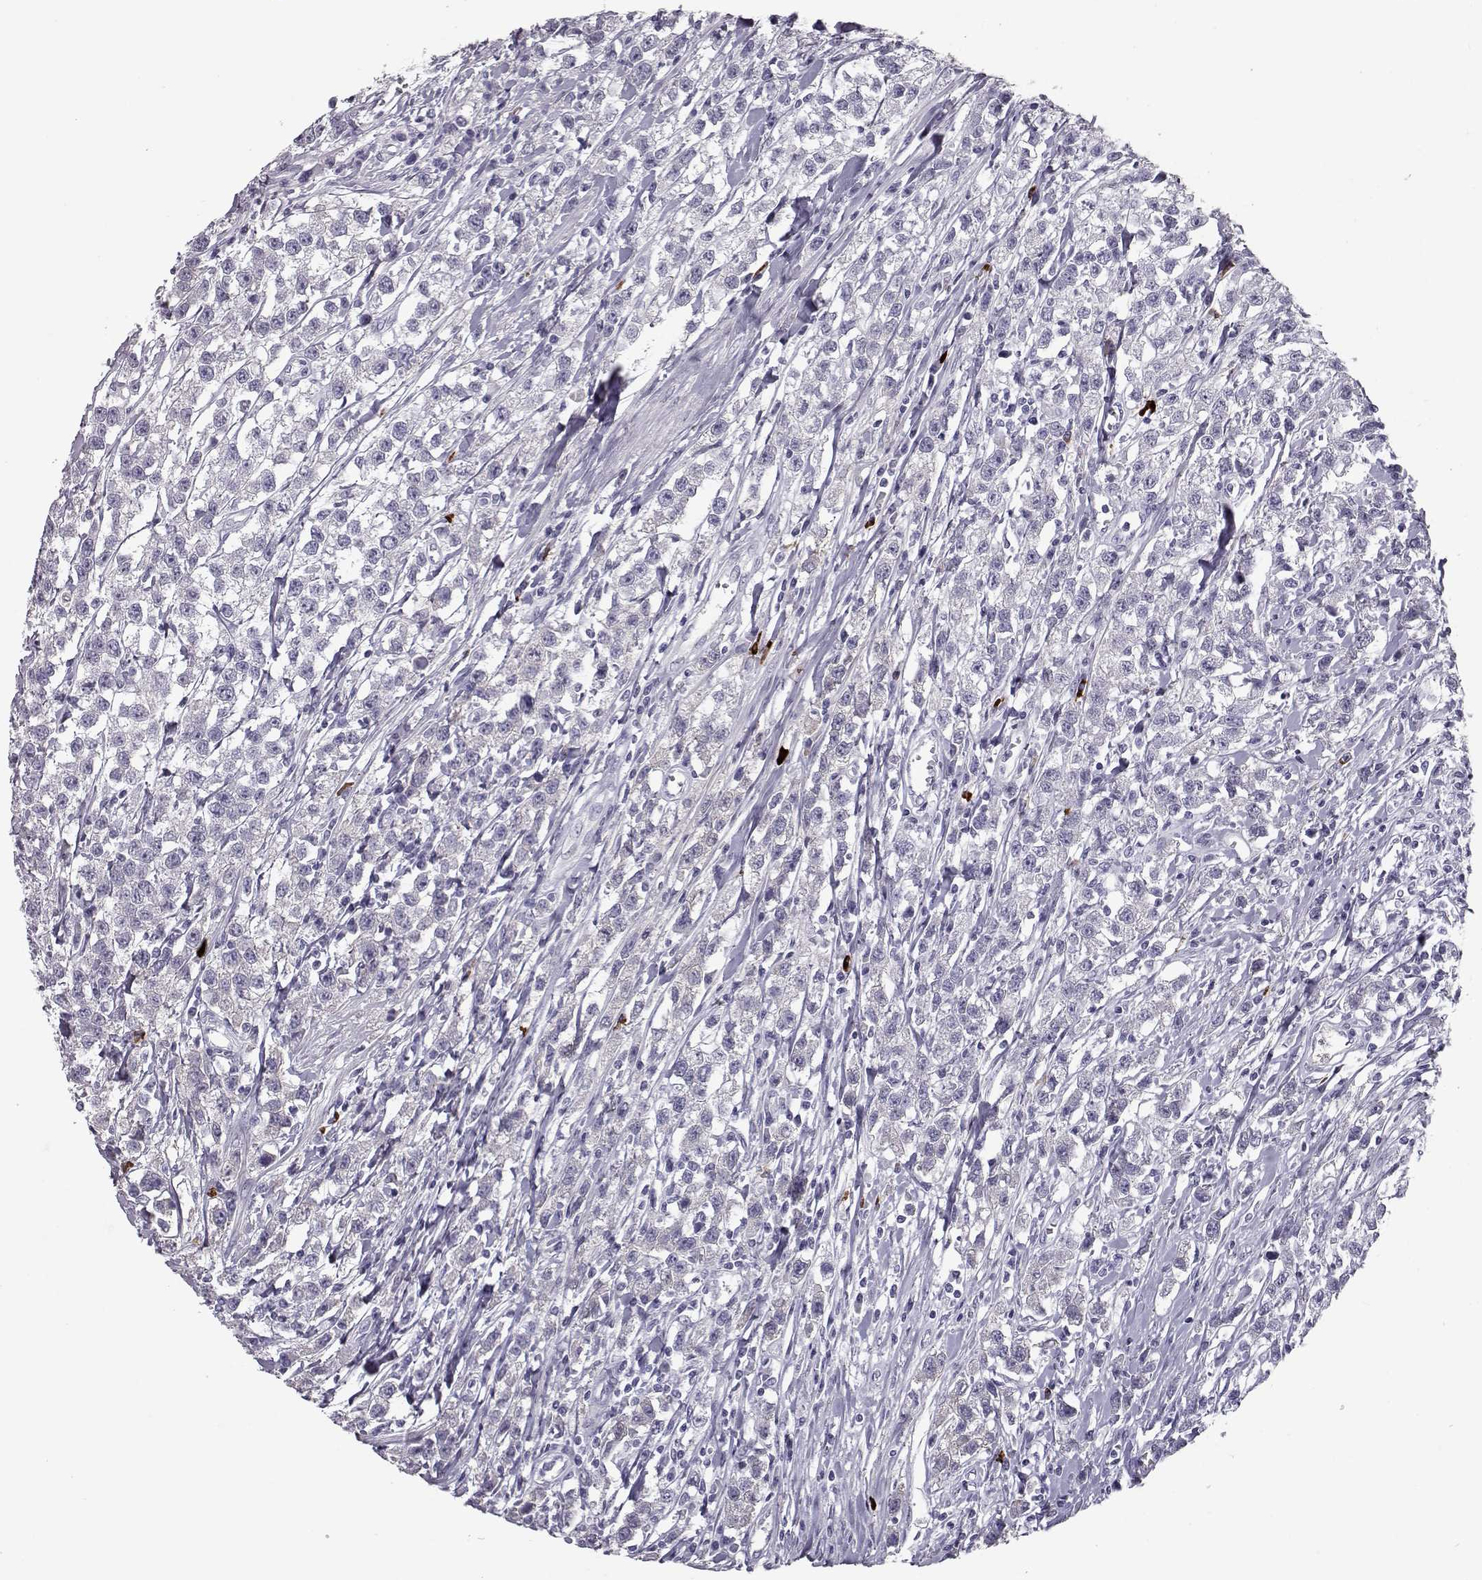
{"staining": {"intensity": "negative", "quantity": "none", "location": "none"}, "tissue": "testis cancer", "cell_type": "Tumor cells", "image_type": "cancer", "snomed": [{"axis": "morphology", "description": "Seminoma, NOS"}, {"axis": "topography", "description": "Testis"}], "caption": "Tumor cells show no significant protein positivity in testis cancer.", "gene": "CCL19", "patient": {"sex": "male", "age": 59}}